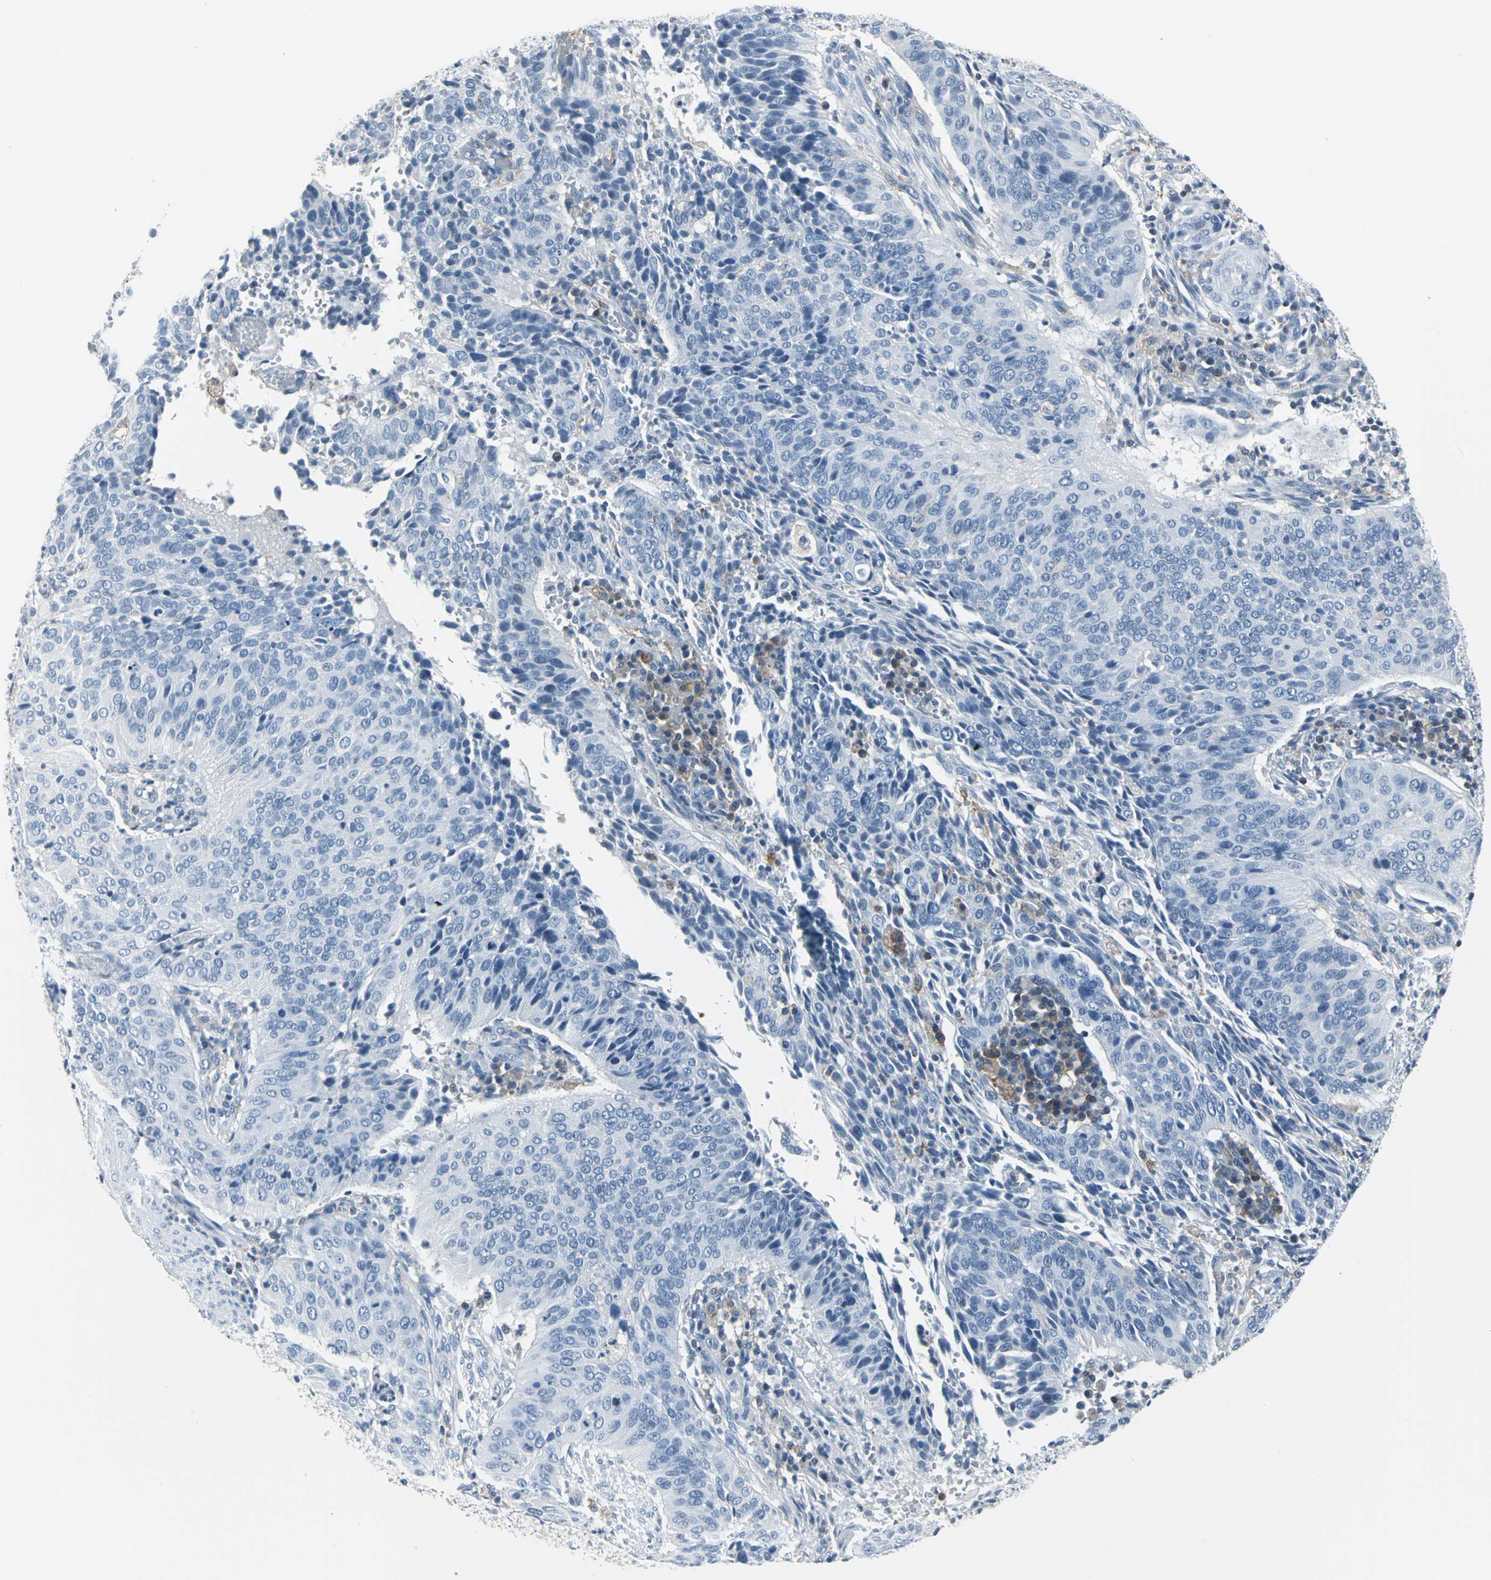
{"staining": {"intensity": "negative", "quantity": "none", "location": "none"}, "tissue": "cervical cancer", "cell_type": "Tumor cells", "image_type": "cancer", "snomed": [{"axis": "morphology", "description": "Squamous cell carcinoma, NOS"}, {"axis": "topography", "description": "Cervix"}], "caption": "Immunohistochemical staining of human cervical cancer (squamous cell carcinoma) demonstrates no significant positivity in tumor cells.", "gene": "IQGAP2", "patient": {"sex": "female", "age": 39}}